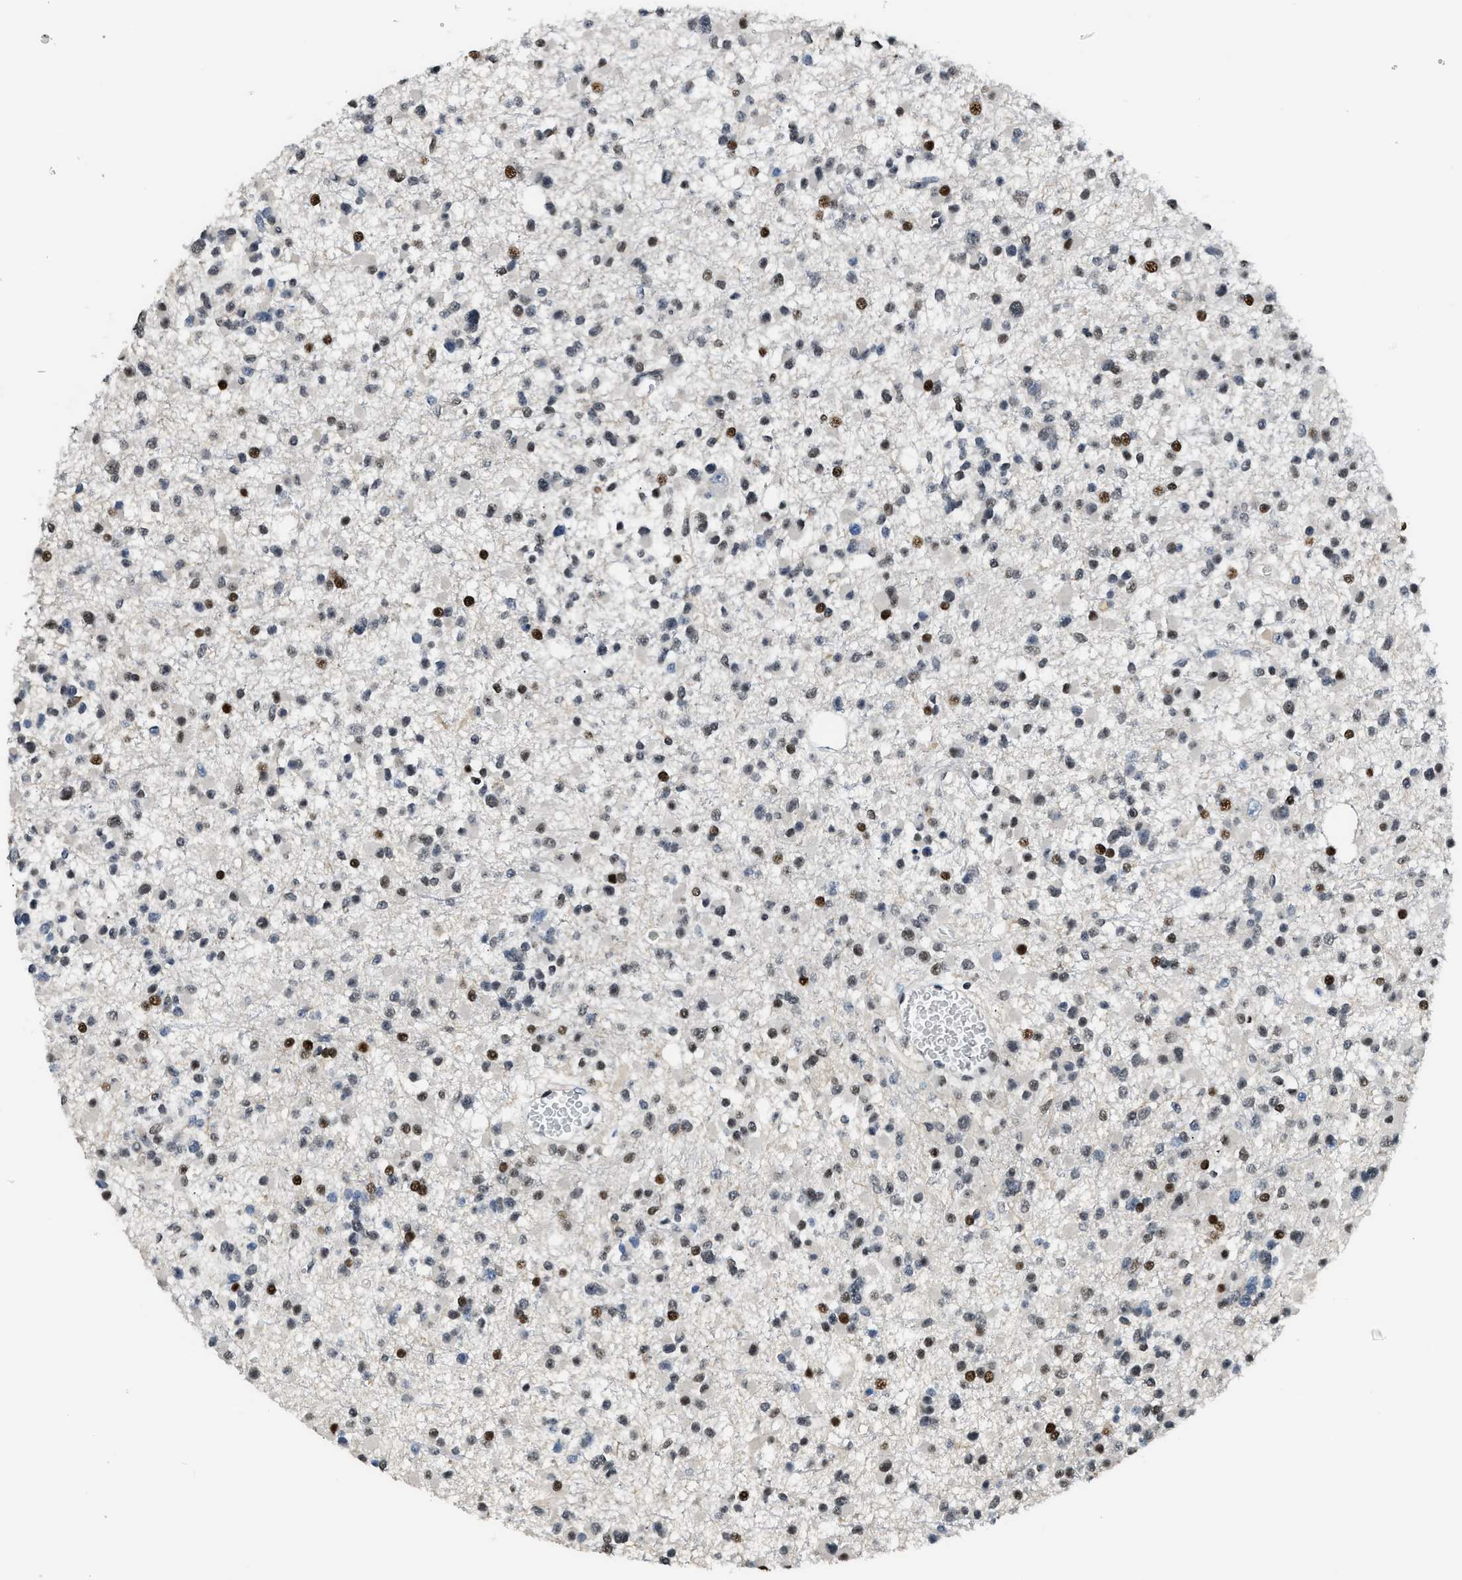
{"staining": {"intensity": "moderate", "quantity": "<25%", "location": "nuclear"}, "tissue": "glioma", "cell_type": "Tumor cells", "image_type": "cancer", "snomed": [{"axis": "morphology", "description": "Glioma, malignant, Low grade"}, {"axis": "topography", "description": "Brain"}], "caption": "IHC staining of glioma, which displays low levels of moderate nuclear expression in about <25% of tumor cells indicating moderate nuclear protein positivity. The staining was performed using DAB (3,3'-diaminobenzidine) (brown) for protein detection and nuclei were counterstained in hematoxylin (blue).", "gene": "ALX1", "patient": {"sex": "female", "age": 22}}